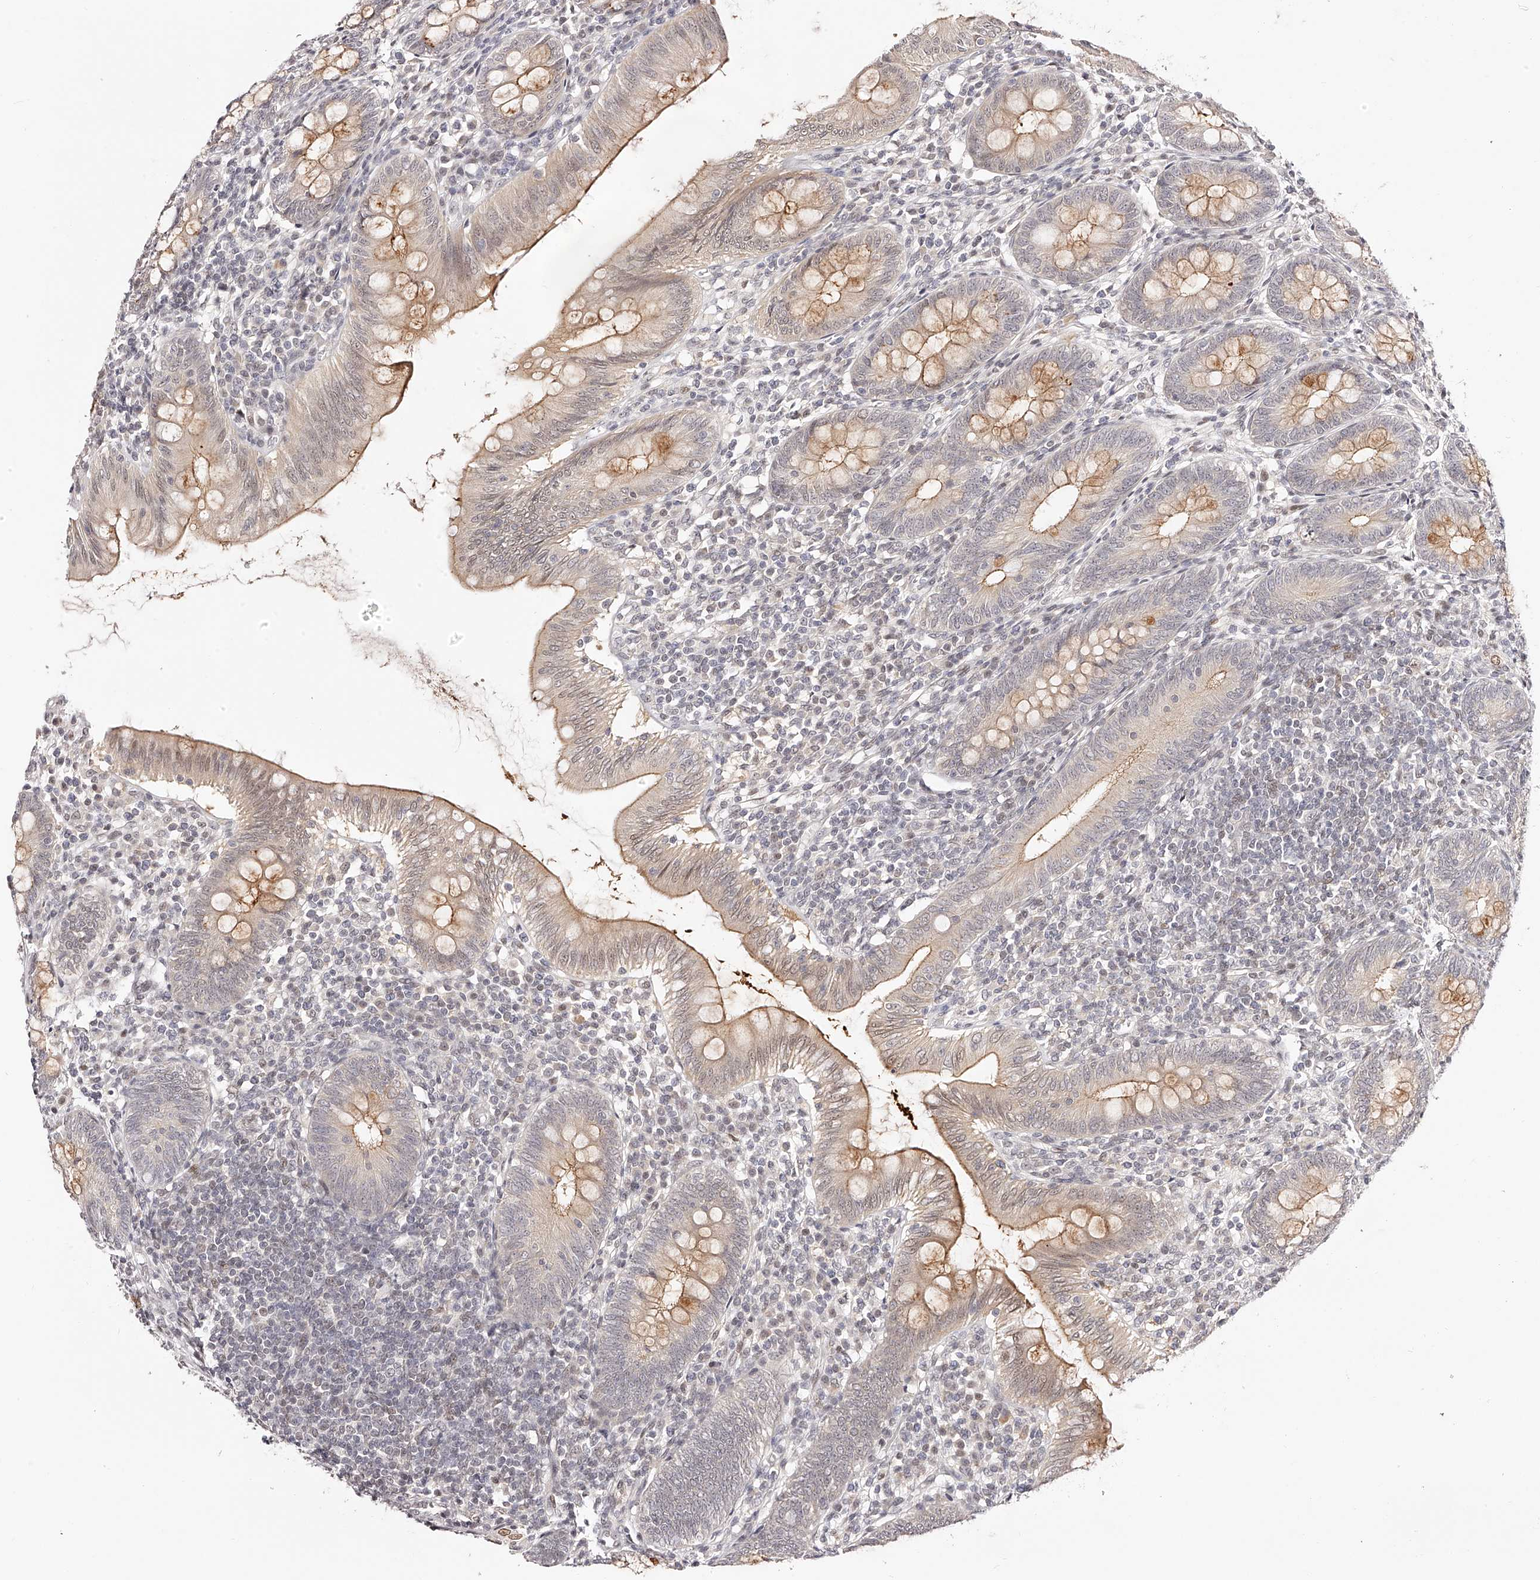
{"staining": {"intensity": "moderate", "quantity": "25%-75%", "location": "cytoplasmic/membranous"}, "tissue": "appendix", "cell_type": "Glandular cells", "image_type": "normal", "snomed": [{"axis": "morphology", "description": "Normal tissue, NOS"}, {"axis": "topography", "description": "Appendix"}], "caption": "Moderate cytoplasmic/membranous expression is present in approximately 25%-75% of glandular cells in normal appendix.", "gene": "USF3", "patient": {"sex": "male", "age": 14}}